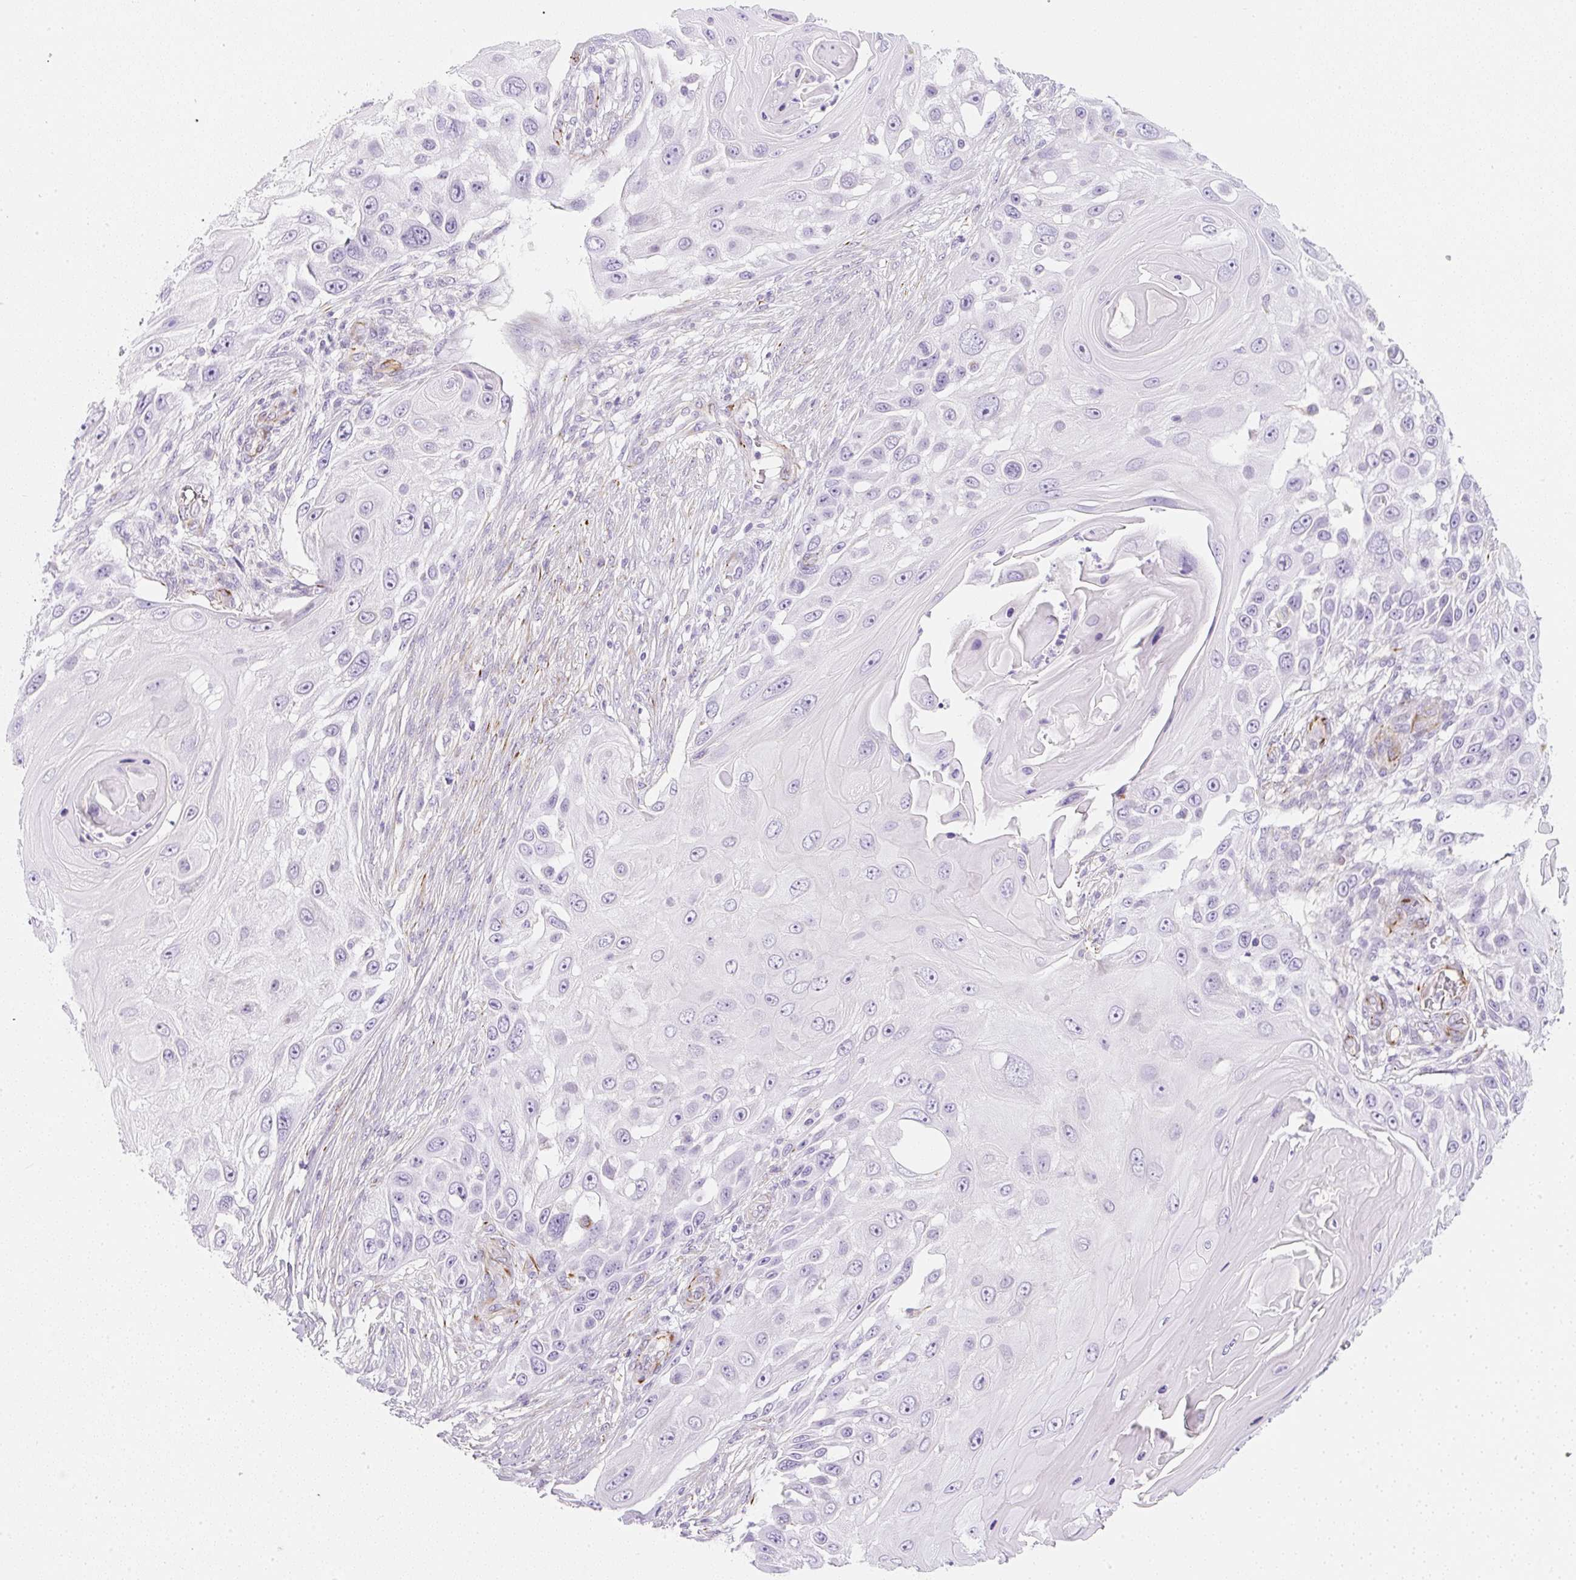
{"staining": {"intensity": "negative", "quantity": "none", "location": "none"}, "tissue": "skin cancer", "cell_type": "Tumor cells", "image_type": "cancer", "snomed": [{"axis": "morphology", "description": "Squamous cell carcinoma, NOS"}, {"axis": "topography", "description": "Skin"}], "caption": "Skin cancer stained for a protein using IHC demonstrates no staining tumor cells.", "gene": "ZNF689", "patient": {"sex": "female", "age": 44}}